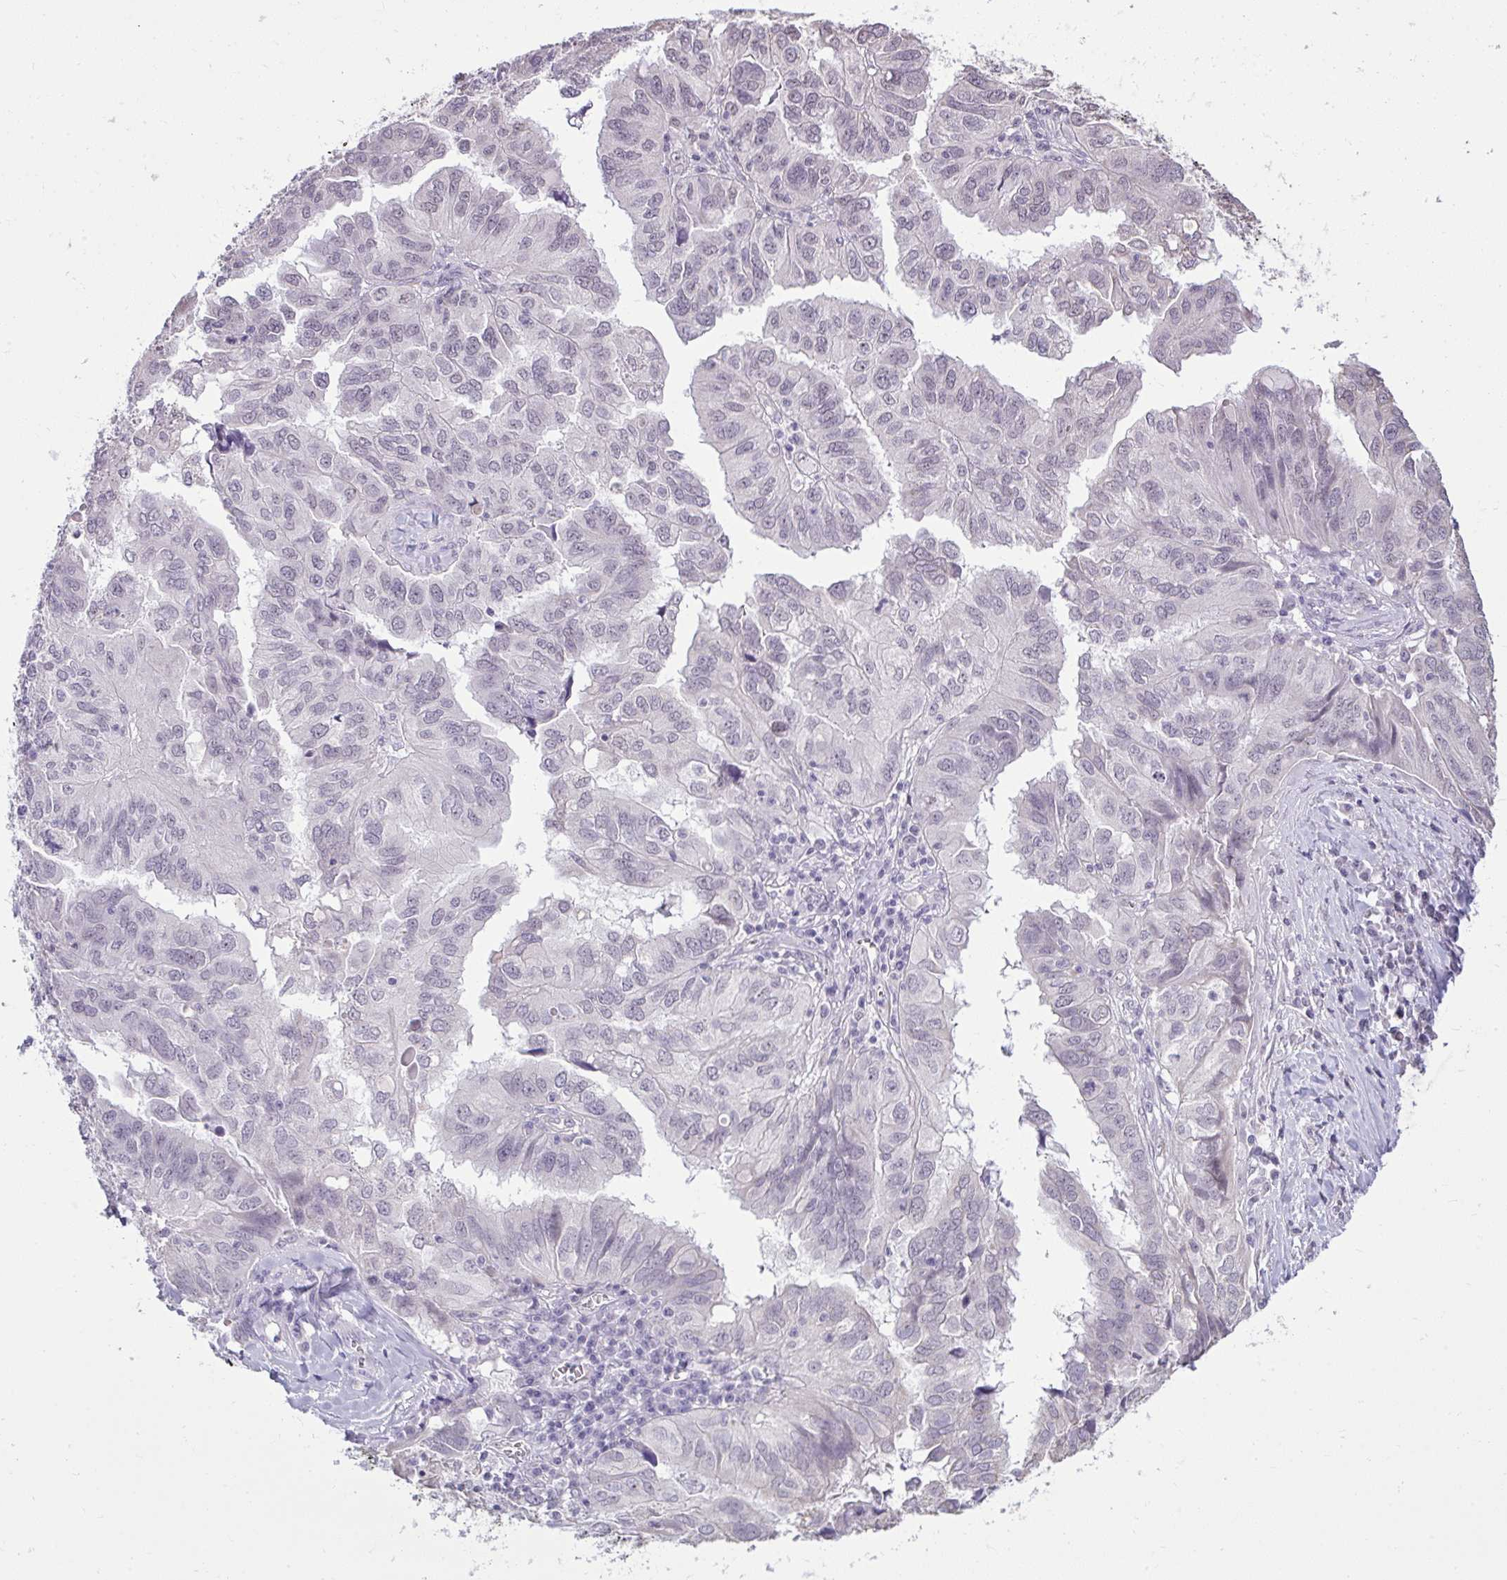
{"staining": {"intensity": "negative", "quantity": "none", "location": "none"}, "tissue": "ovarian cancer", "cell_type": "Tumor cells", "image_type": "cancer", "snomed": [{"axis": "morphology", "description": "Cystadenocarcinoma, serous, NOS"}, {"axis": "topography", "description": "Ovary"}], "caption": "DAB (3,3'-diaminobenzidine) immunohistochemical staining of serous cystadenocarcinoma (ovarian) exhibits no significant positivity in tumor cells. Nuclei are stained in blue.", "gene": "NPPA", "patient": {"sex": "female", "age": 79}}